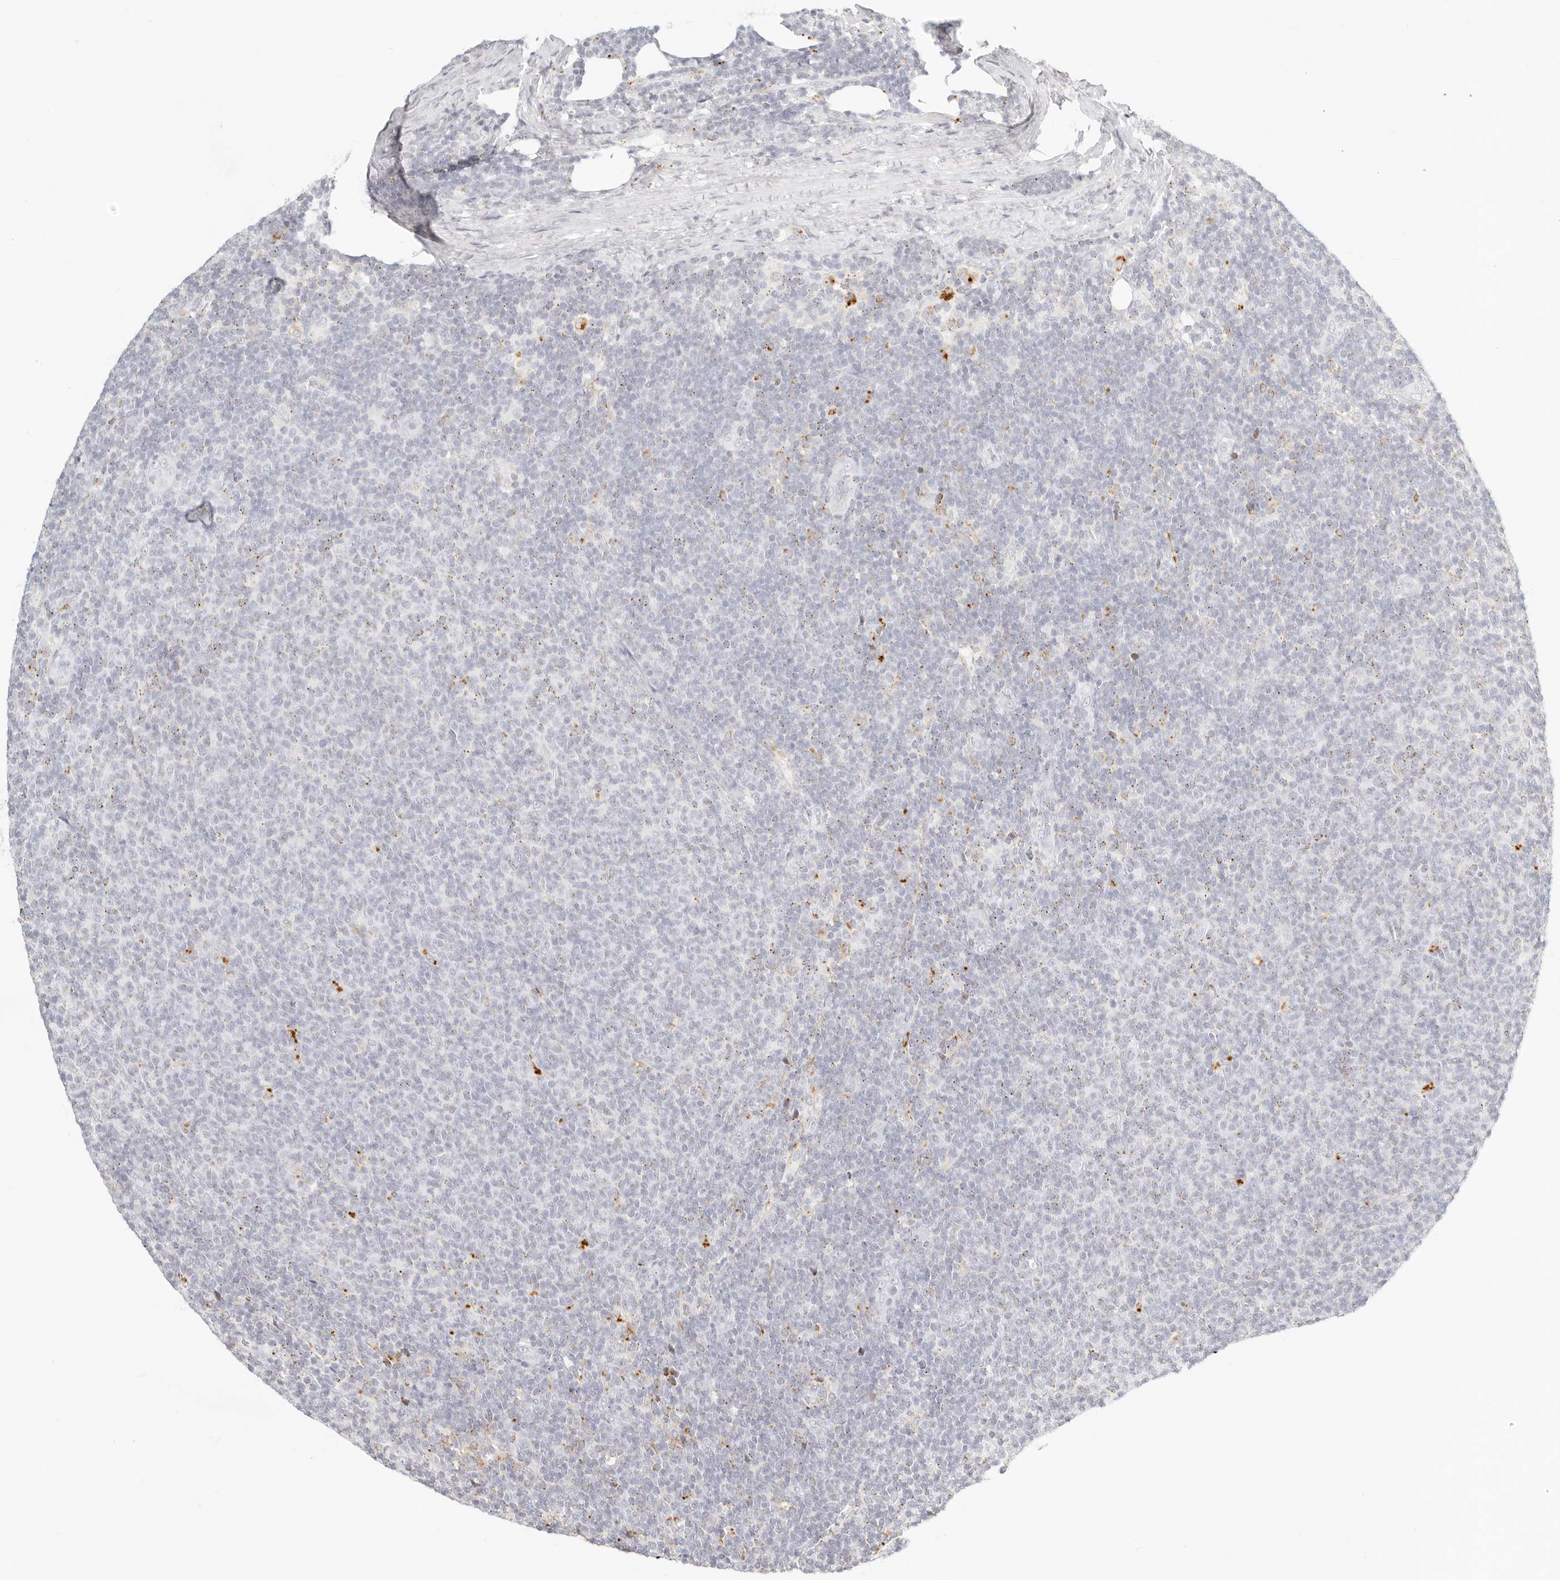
{"staining": {"intensity": "negative", "quantity": "none", "location": "none"}, "tissue": "lymphoma", "cell_type": "Tumor cells", "image_type": "cancer", "snomed": [{"axis": "morphology", "description": "Malignant lymphoma, non-Hodgkin's type, Low grade"}, {"axis": "topography", "description": "Lymph node"}], "caption": "IHC photomicrograph of neoplastic tissue: human low-grade malignant lymphoma, non-Hodgkin's type stained with DAB (3,3'-diaminobenzidine) shows no significant protein staining in tumor cells. (DAB (3,3'-diaminobenzidine) immunohistochemistry (IHC) visualized using brightfield microscopy, high magnification).", "gene": "RNASET2", "patient": {"sex": "male", "age": 66}}